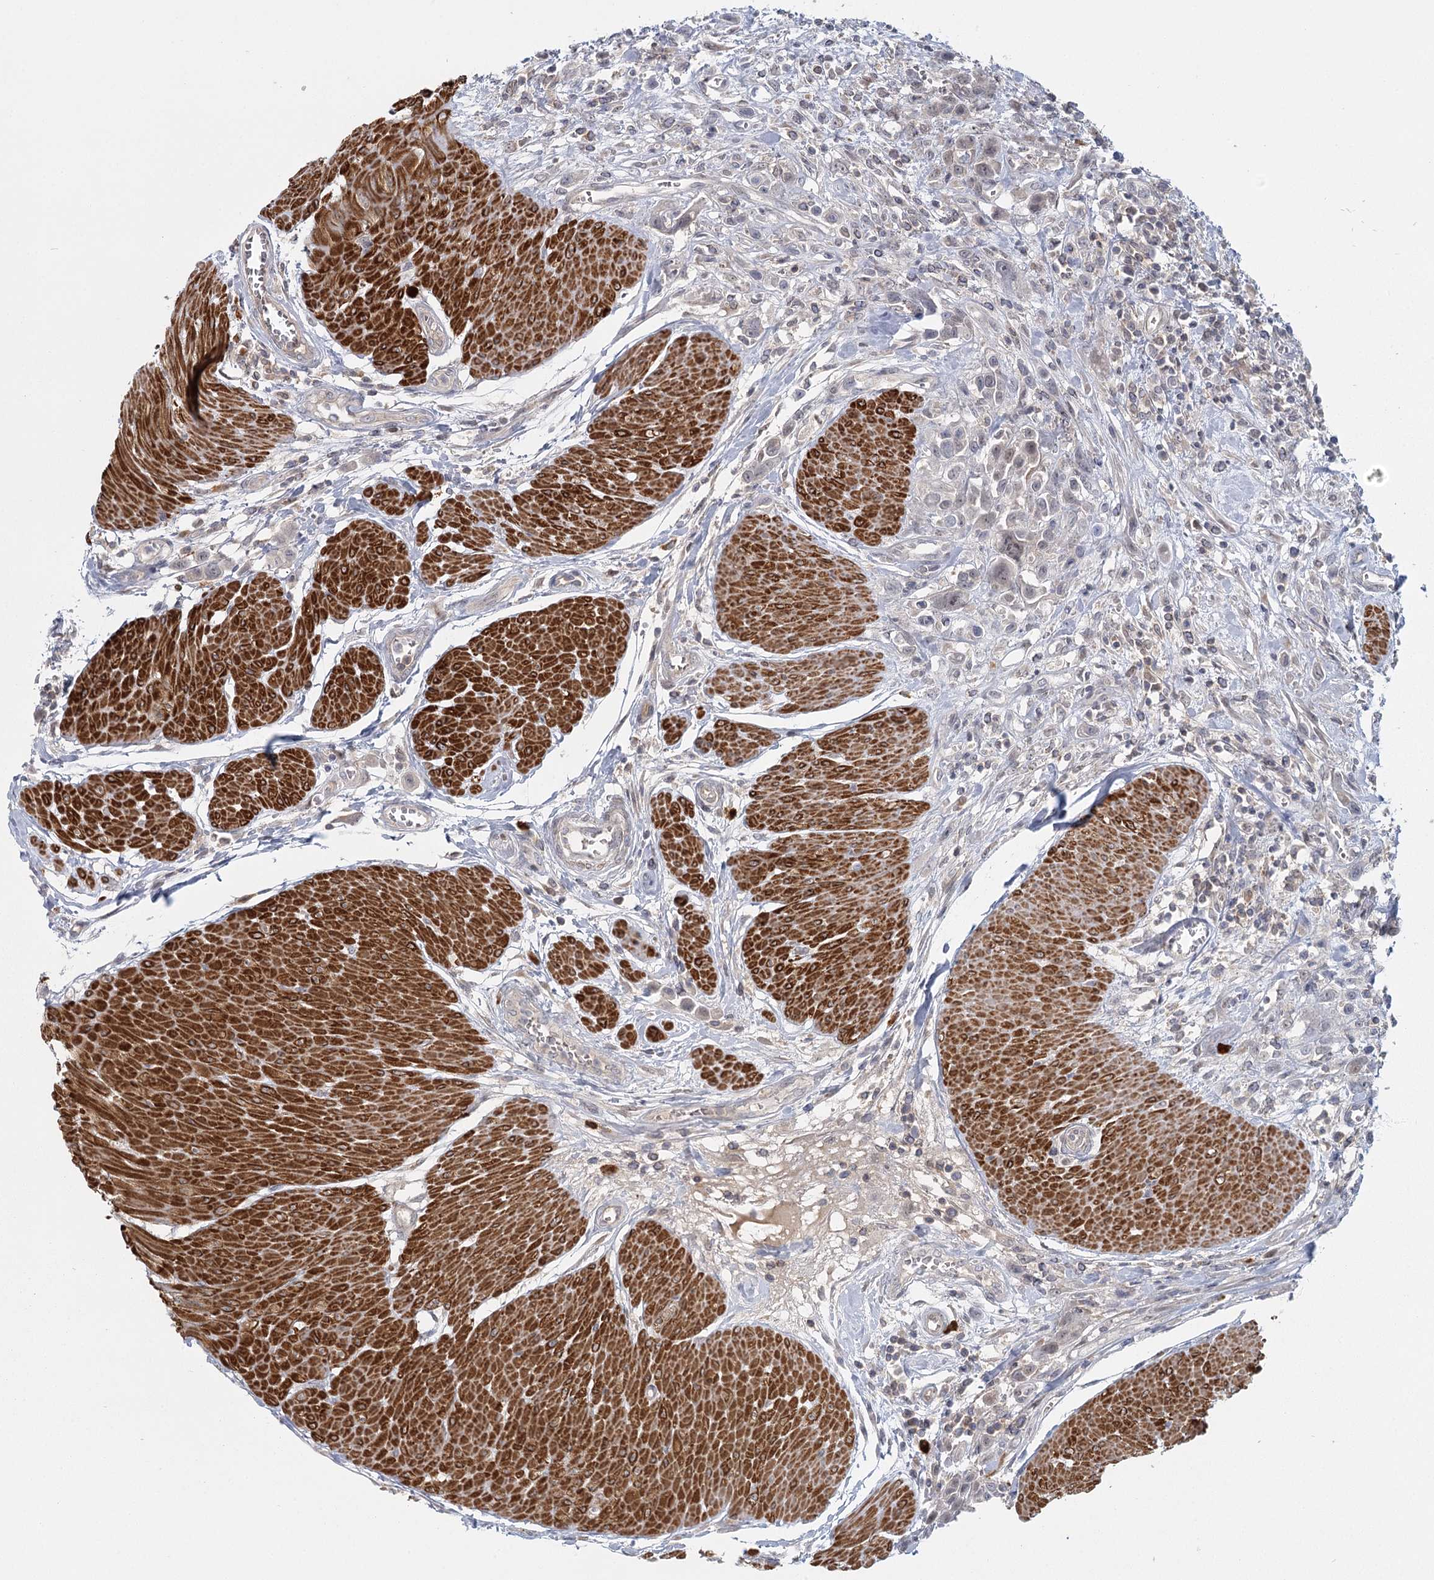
{"staining": {"intensity": "negative", "quantity": "none", "location": "none"}, "tissue": "urothelial cancer", "cell_type": "Tumor cells", "image_type": "cancer", "snomed": [{"axis": "morphology", "description": "Urothelial carcinoma, High grade"}, {"axis": "topography", "description": "Urinary bladder"}], "caption": "Micrograph shows no protein staining in tumor cells of urothelial cancer tissue. (DAB IHC visualized using brightfield microscopy, high magnification).", "gene": "USP11", "patient": {"sex": "male", "age": 50}}